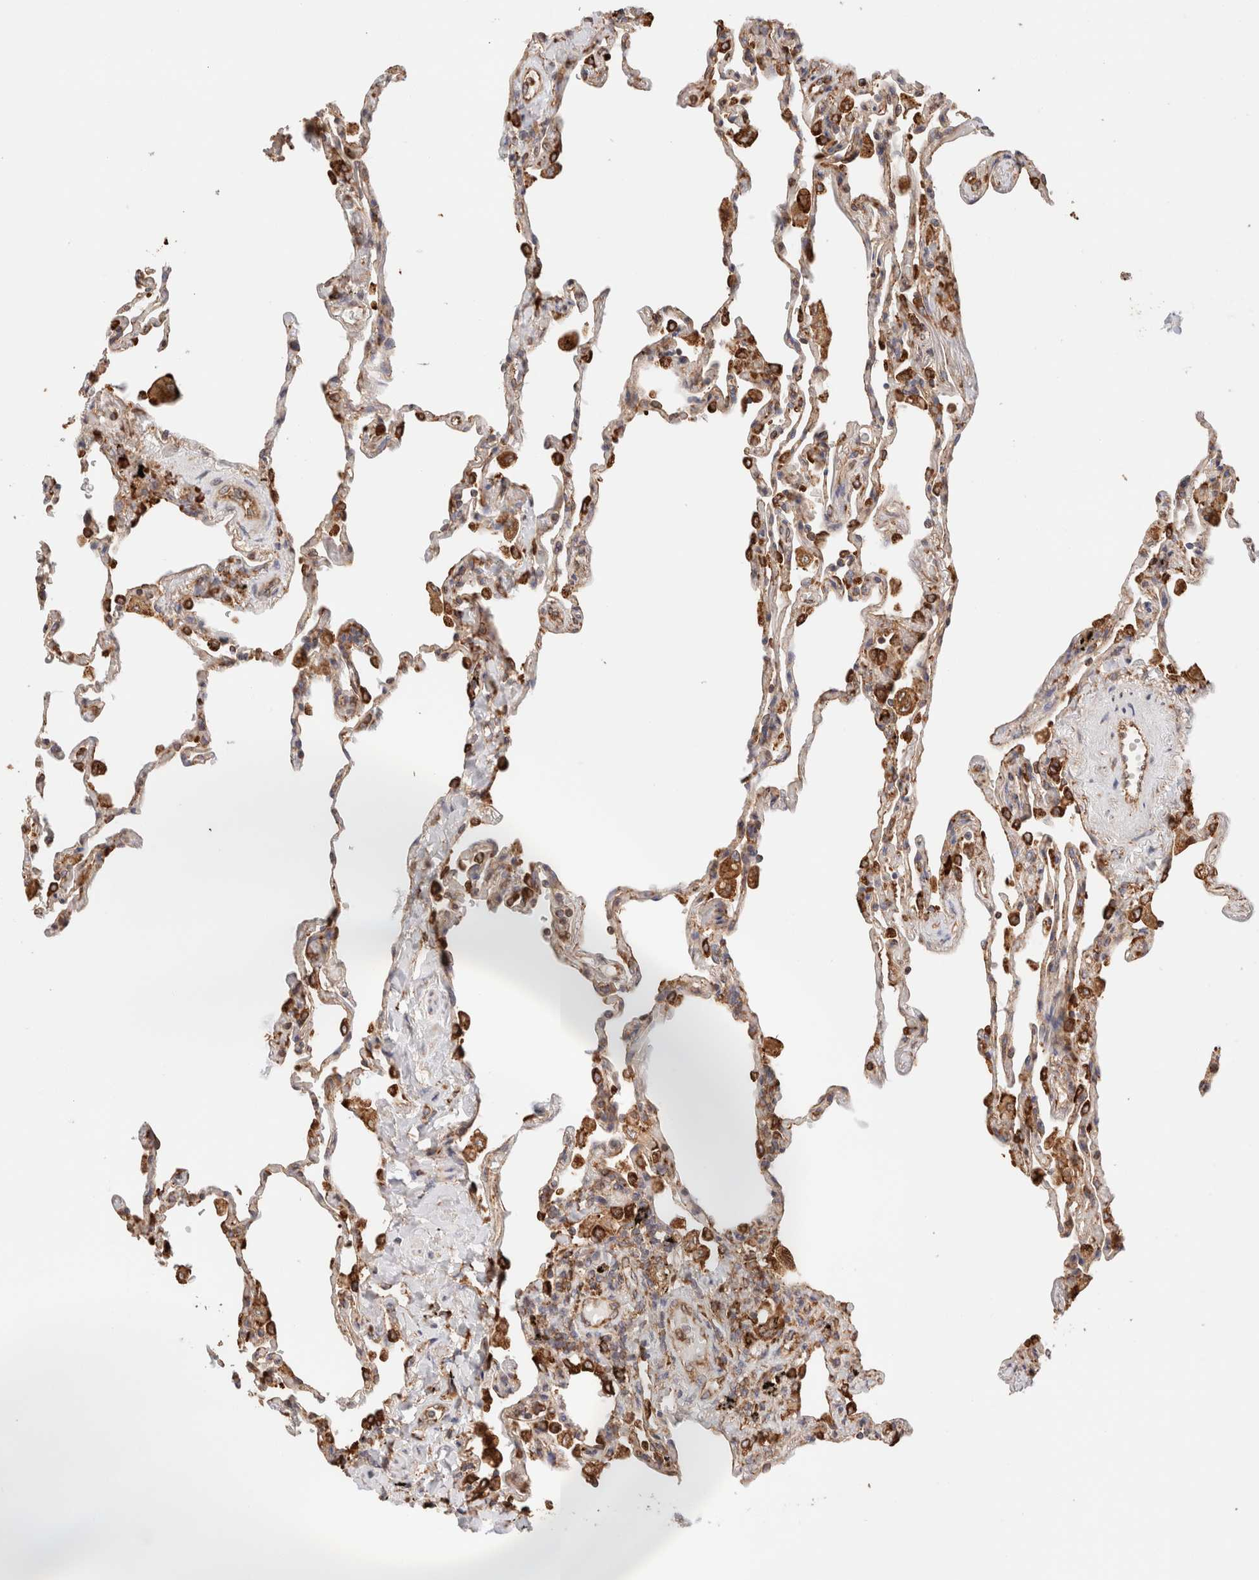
{"staining": {"intensity": "strong", "quantity": "25%-75%", "location": "cytoplasmic/membranous"}, "tissue": "lung", "cell_type": "Alveolar cells", "image_type": "normal", "snomed": [{"axis": "morphology", "description": "Normal tissue, NOS"}, {"axis": "topography", "description": "Lung"}], "caption": "IHC (DAB (3,3'-diaminobenzidine)) staining of normal lung displays strong cytoplasmic/membranous protein positivity in about 25%-75% of alveolar cells. (DAB IHC with brightfield microscopy, high magnification).", "gene": "FER", "patient": {"sex": "male", "age": 59}}